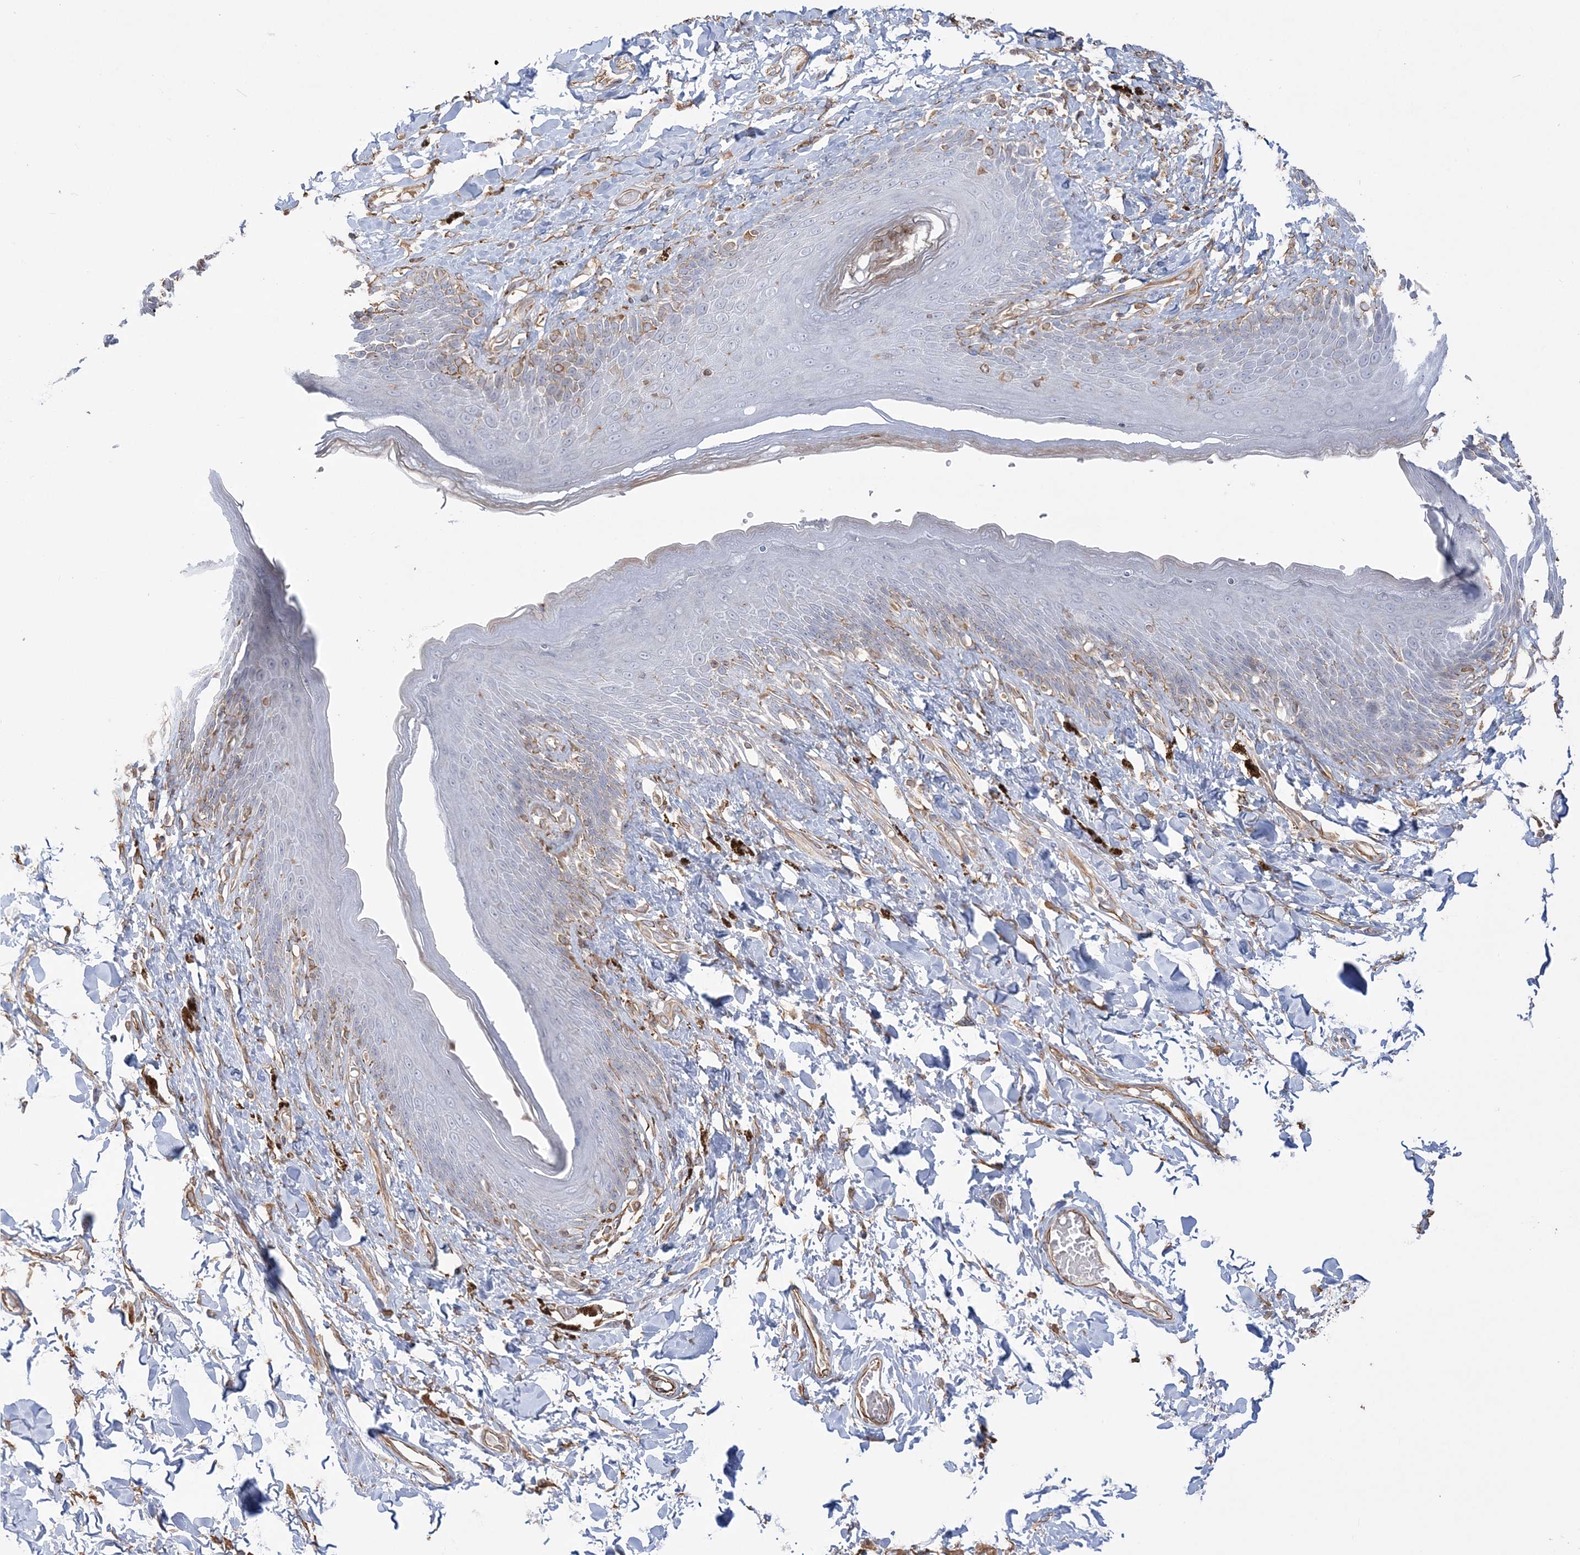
{"staining": {"intensity": "weak", "quantity": "<25%", "location": "cytoplasmic/membranous"}, "tissue": "skin", "cell_type": "Epidermal cells", "image_type": "normal", "snomed": [{"axis": "morphology", "description": "Normal tissue, NOS"}, {"axis": "topography", "description": "Anal"}], "caption": "Epidermal cells show no significant expression in benign skin.", "gene": "ZNF821", "patient": {"sex": "female", "age": 78}}